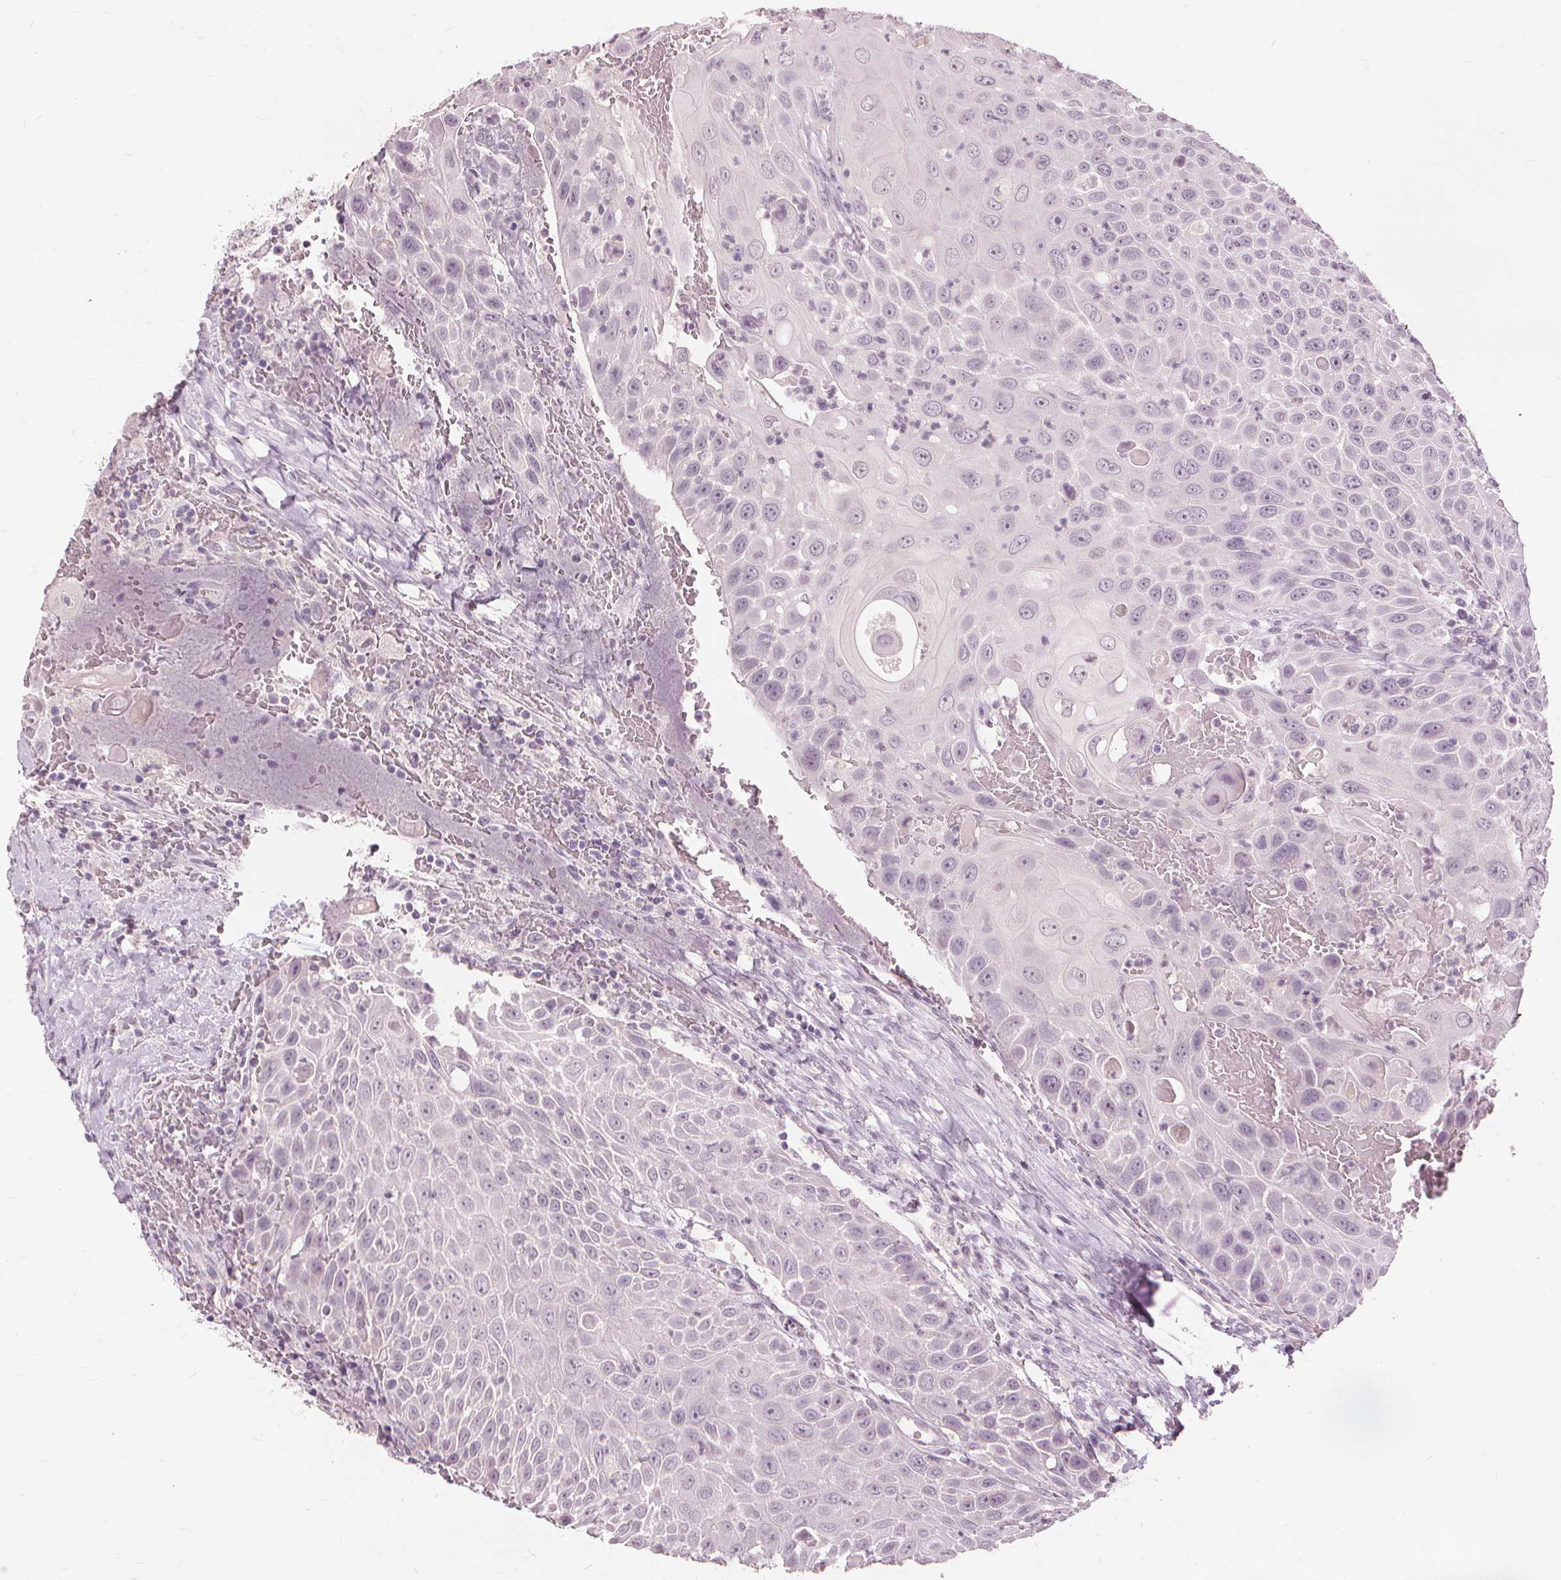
{"staining": {"intensity": "negative", "quantity": "none", "location": "none"}, "tissue": "head and neck cancer", "cell_type": "Tumor cells", "image_type": "cancer", "snomed": [{"axis": "morphology", "description": "Squamous cell carcinoma, NOS"}, {"axis": "topography", "description": "Head-Neck"}], "caption": "Human head and neck cancer (squamous cell carcinoma) stained for a protein using IHC reveals no positivity in tumor cells.", "gene": "SFTPD", "patient": {"sex": "male", "age": 69}}